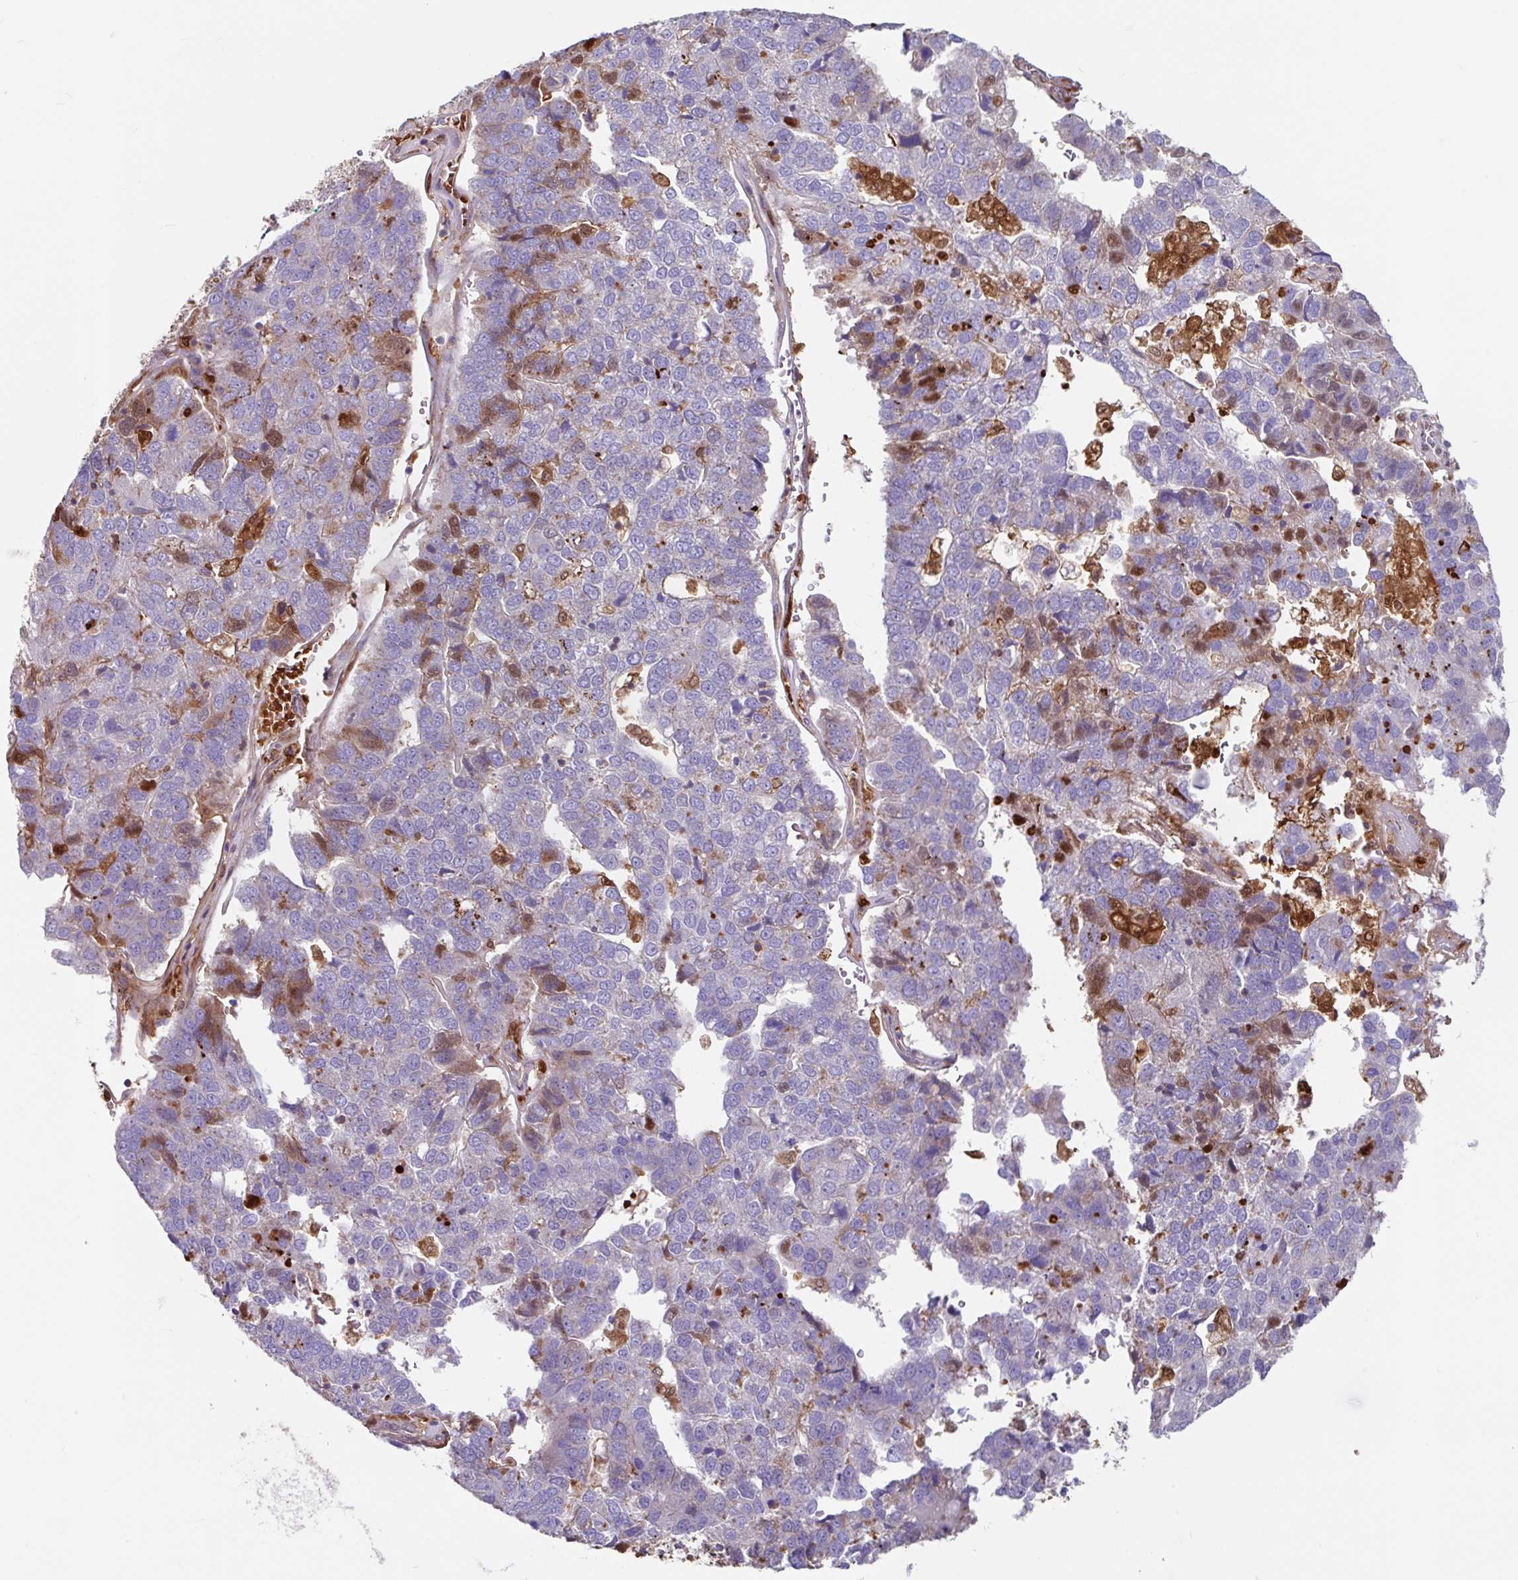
{"staining": {"intensity": "negative", "quantity": "none", "location": "none"}, "tissue": "pancreatic cancer", "cell_type": "Tumor cells", "image_type": "cancer", "snomed": [{"axis": "morphology", "description": "Adenocarcinoma, NOS"}, {"axis": "topography", "description": "Pancreas"}], "caption": "Immunohistochemistry (IHC) image of pancreatic cancer (adenocarcinoma) stained for a protein (brown), which exhibits no staining in tumor cells. (DAB (3,3'-diaminobenzidine) immunohistochemistry with hematoxylin counter stain).", "gene": "BLVRA", "patient": {"sex": "female", "age": 61}}